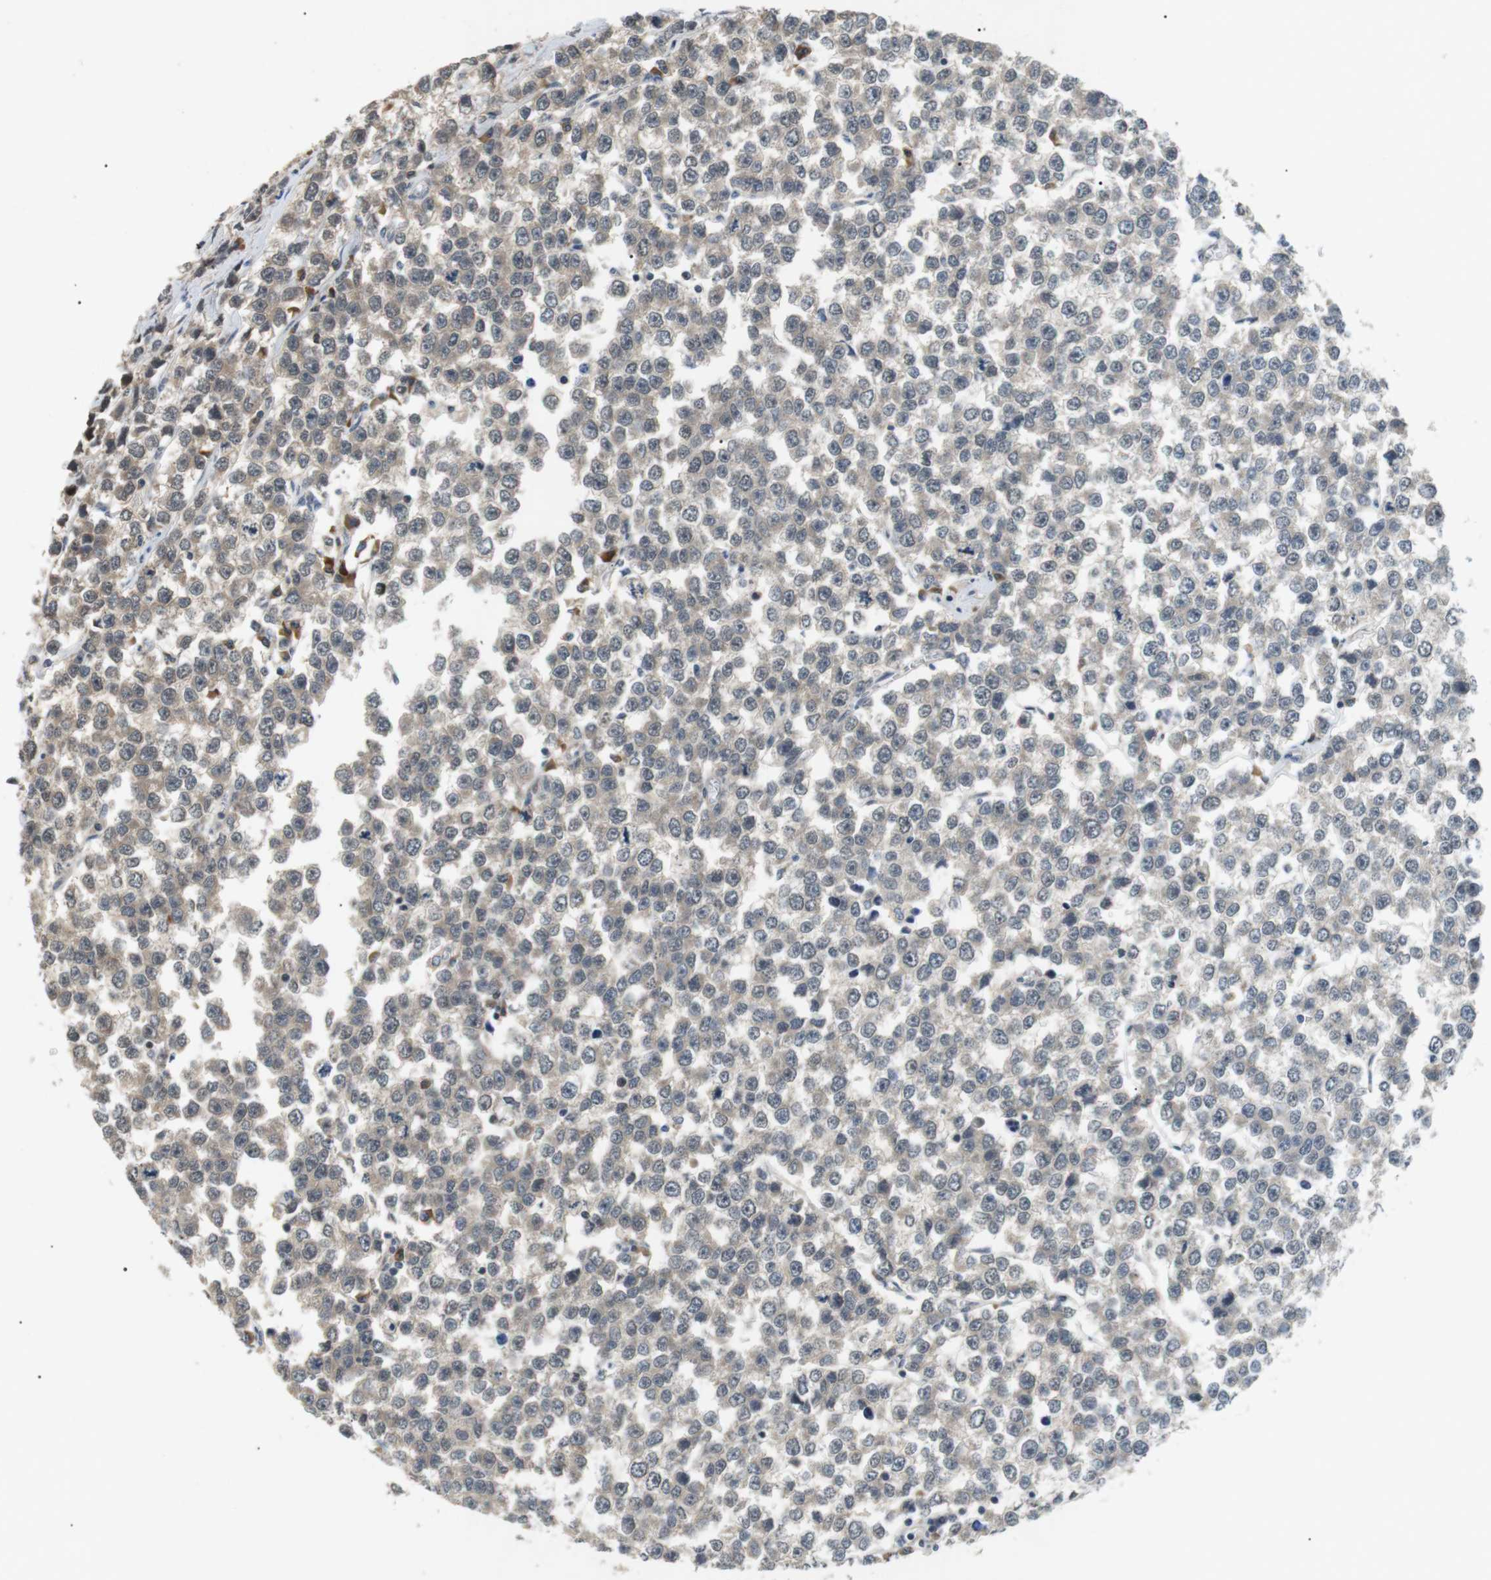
{"staining": {"intensity": "negative", "quantity": "none", "location": "none"}, "tissue": "testis cancer", "cell_type": "Tumor cells", "image_type": "cancer", "snomed": [{"axis": "morphology", "description": "Seminoma, NOS"}, {"axis": "morphology", "description": "Carcinoma, Embryonal, NOS"}, {"axis": "topography", "description": "Testis"}], "caption": "Seminoma (testis) was stained to show a protein in brown. There is no significant expression in tumor cells.", "gene": "HSPA13", "patient": {"sex": "male", "age": 52}}